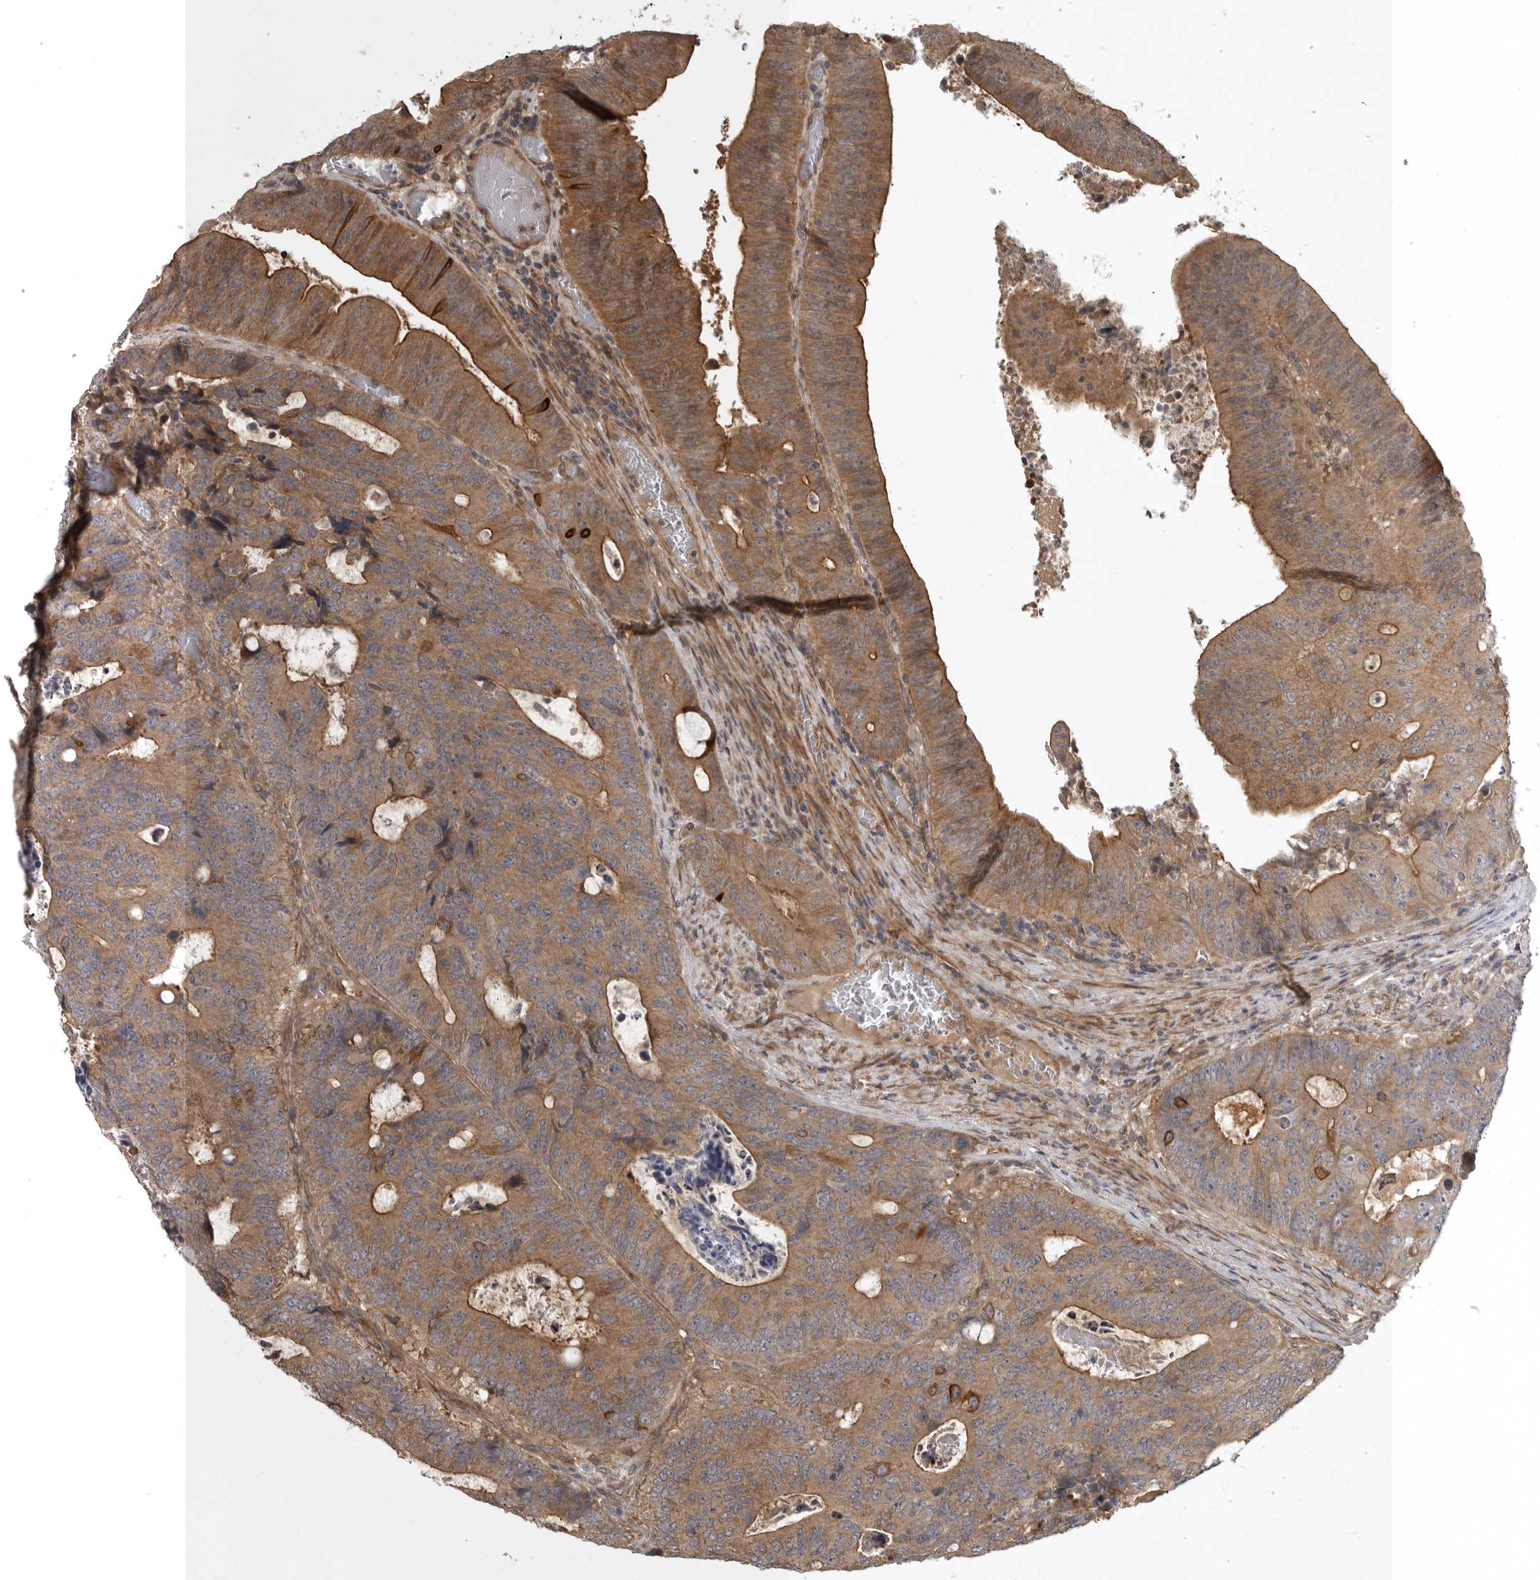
{"staining": {"intensity": "moderate", "quantity": ">75%", "location": "cytoplasmic/membranous"}, "tissue": "colorectal cancer", "cell_type": "Tumor cells", "image_type": "cancer", "snomed": [{"axis": "morphology", "description": "Adenocarcinoma, NOS"}, {"axis": "topography", "description": "Colon"}], "caption": "Colorectal cancer stained with a protein marker reveals moderate staining in tumor cells.", "gene": "CUEDC1", "patient": {"sex": "male", "age": 87}}